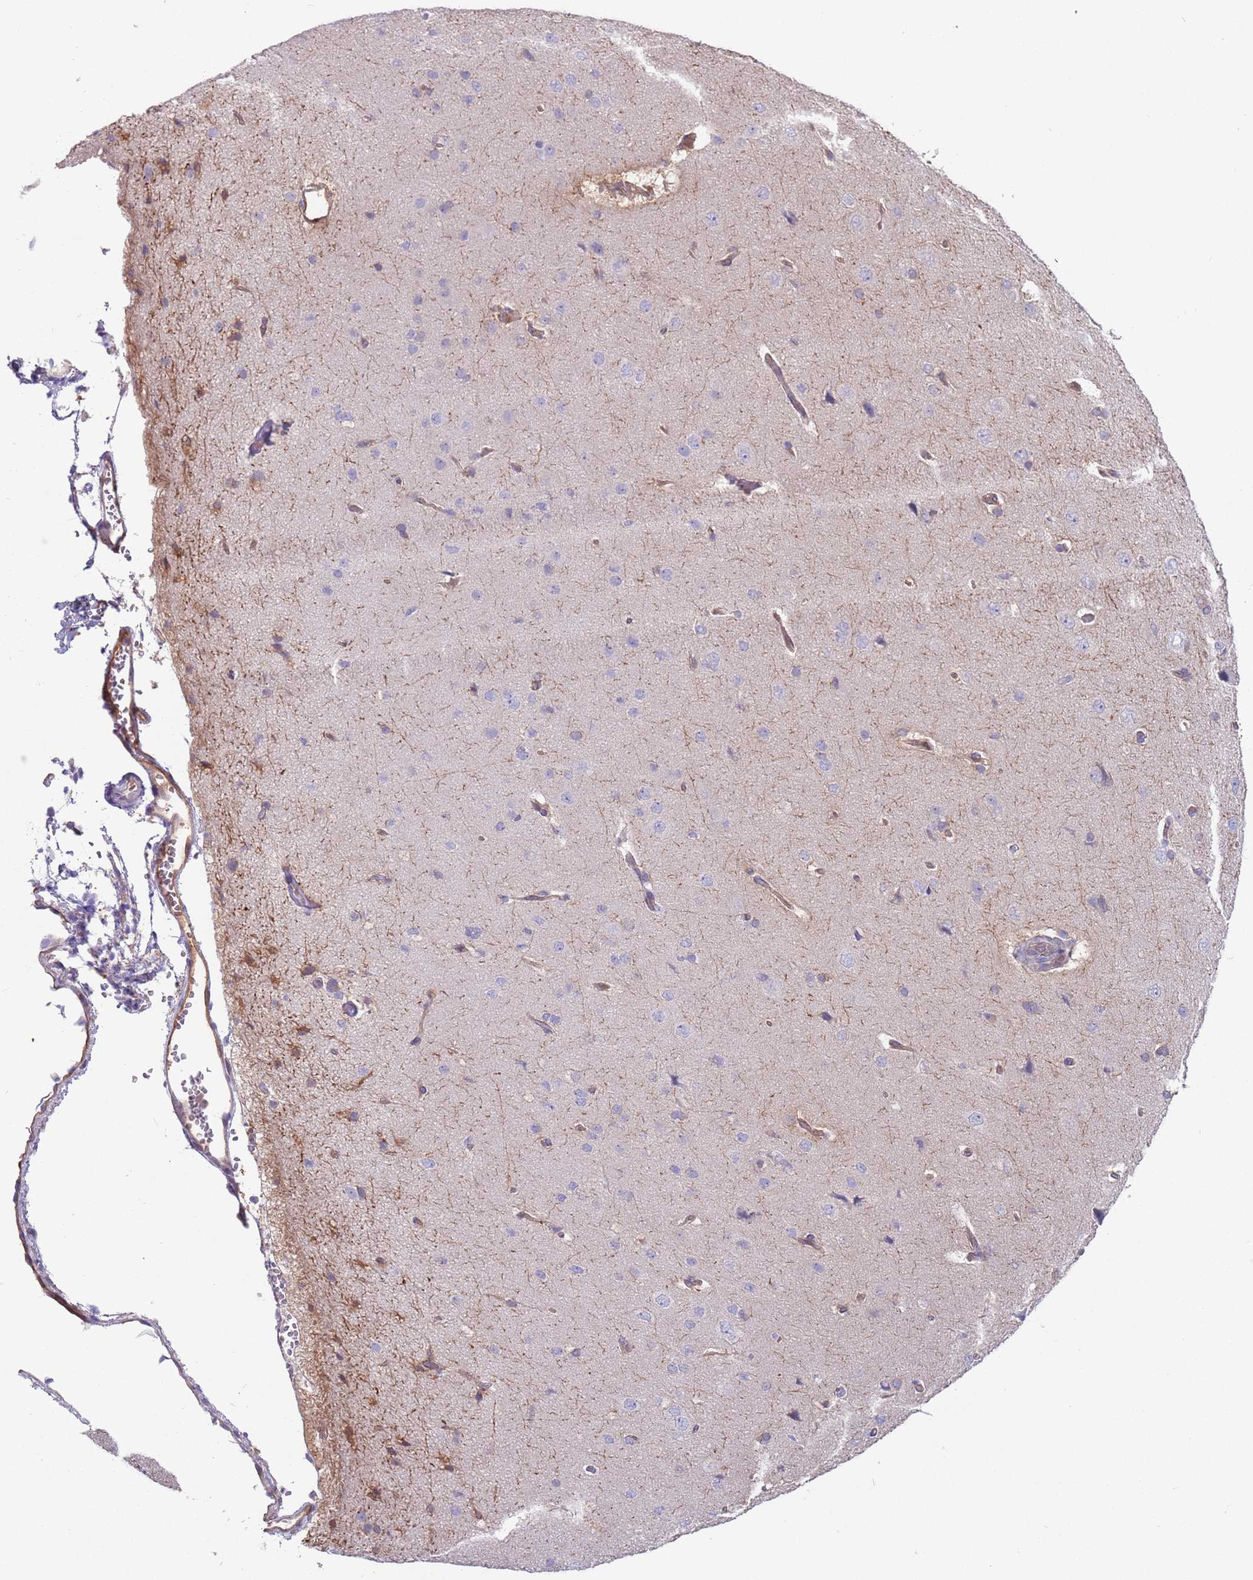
{"staining": {"intensity": "weak", "quantity": "<25%", "location": "cytoplasmic/membranous"}, "tissue": "cerebral cortex", "cell_type": "Endothelial cells", "image_type": "normal", "snomed": [{"axis": "morphology", "description": "Normal tissue, NOS"}, {"axis": "topography", "description": "Cerebral cortex"}], "caption": "The immunohistochemistry (IHC) histopathology image has no significant expression in endothelial cells of cerebral cortex.", "gene": "GSDMD", "patient": {"sex": "male", "age": 62}}